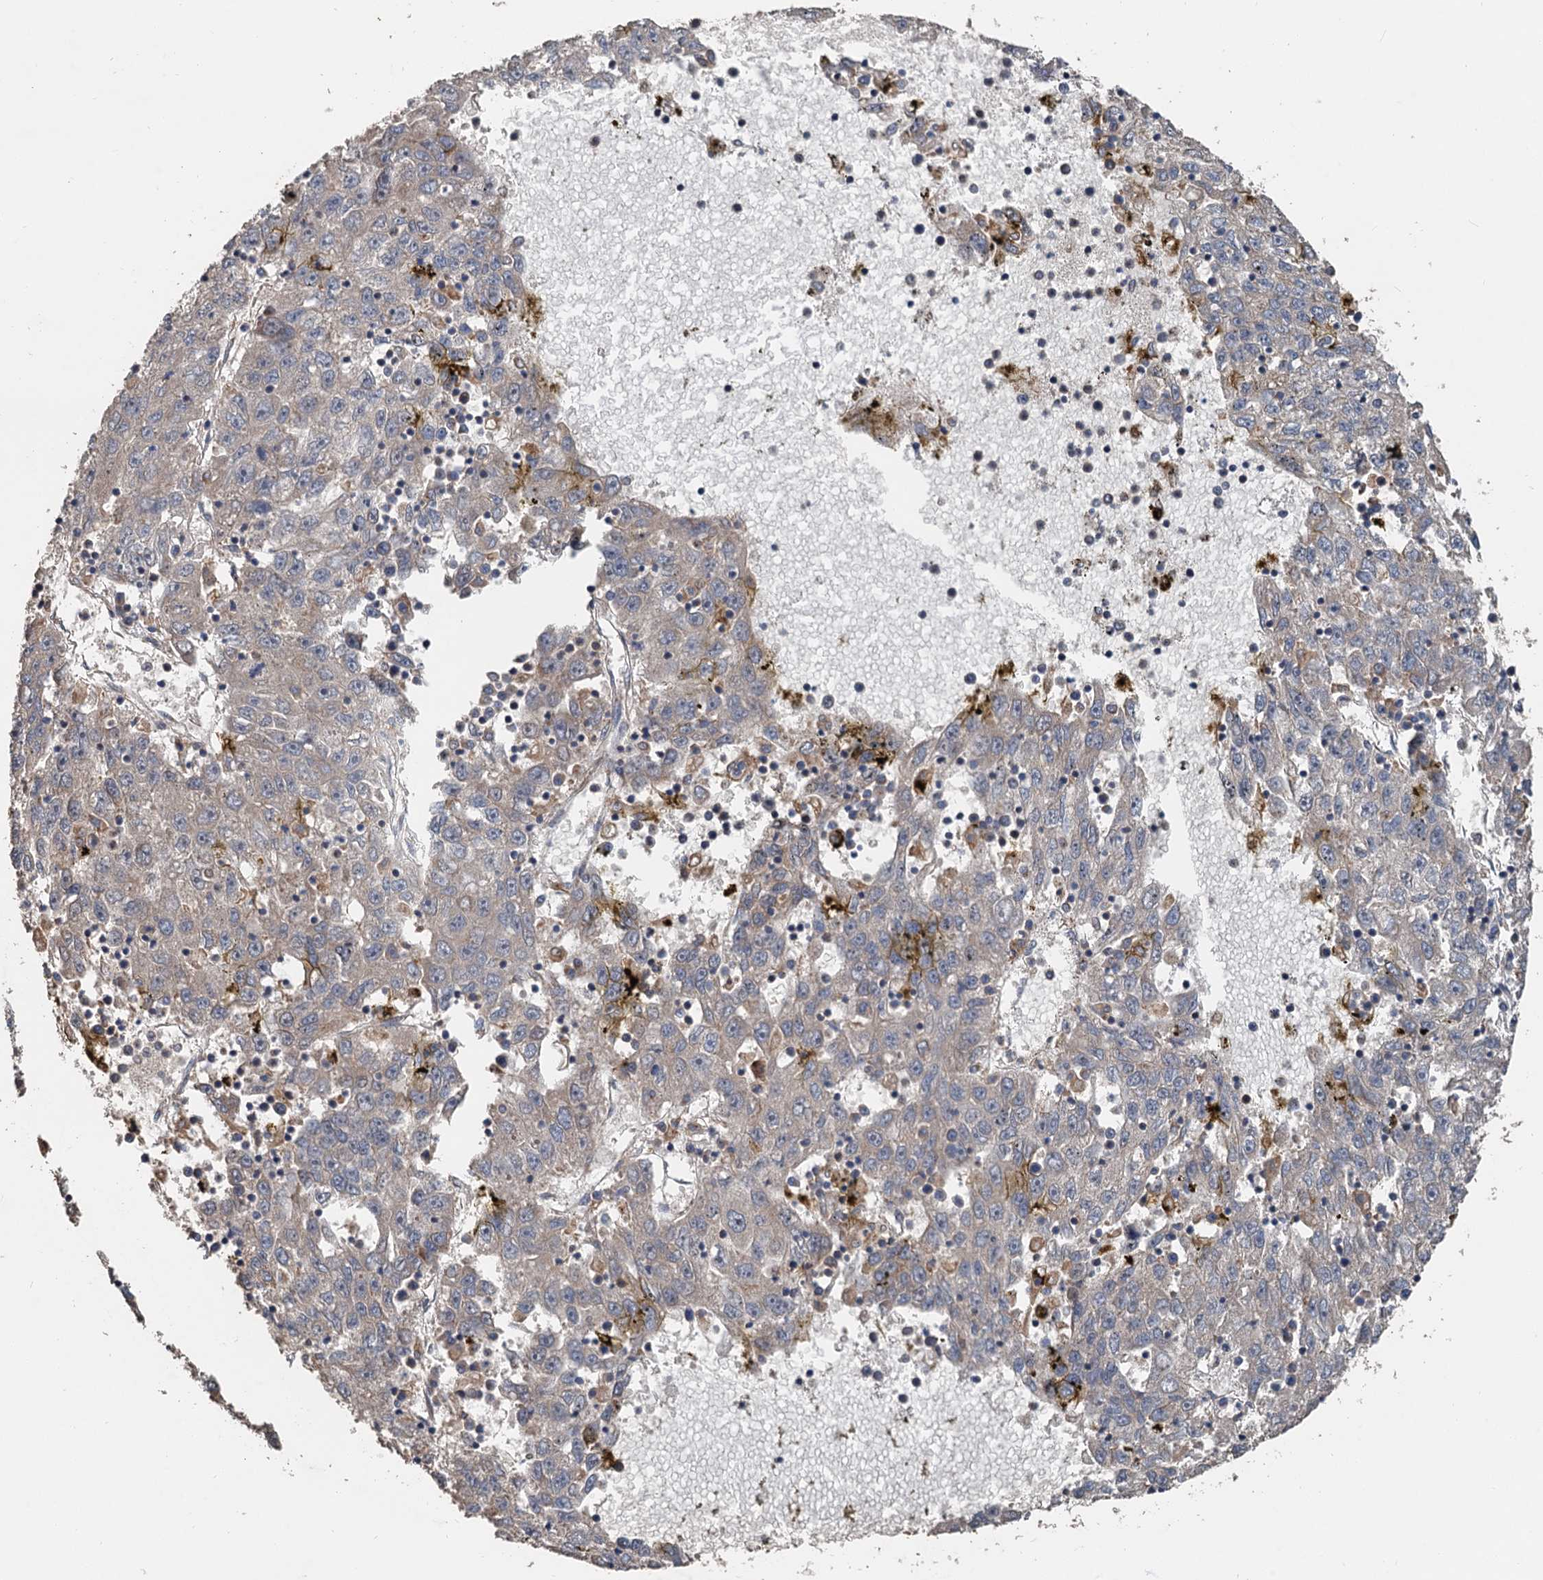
{"staining": {"intensity": "weak", "quantity": "25%-75%", "location": "cytoplasmic/membranous"}, "tissue": "liver cancer", "cell_type": "Tumor cells", "image_type": "cancer", "snomed": [{"axis": "morphology", "description": "Carcinoma, Hepatocellular, NOS"}, {"axis": "topography", "description": "Liver"}], "caption": "This is a micrograph of IHC staining of liver cancer, which shows weak expression in the cytoplasmic/membranous of tumor cells.", "gene": "ANKRD26", "patient": {"sex": "male", "age": 49}}